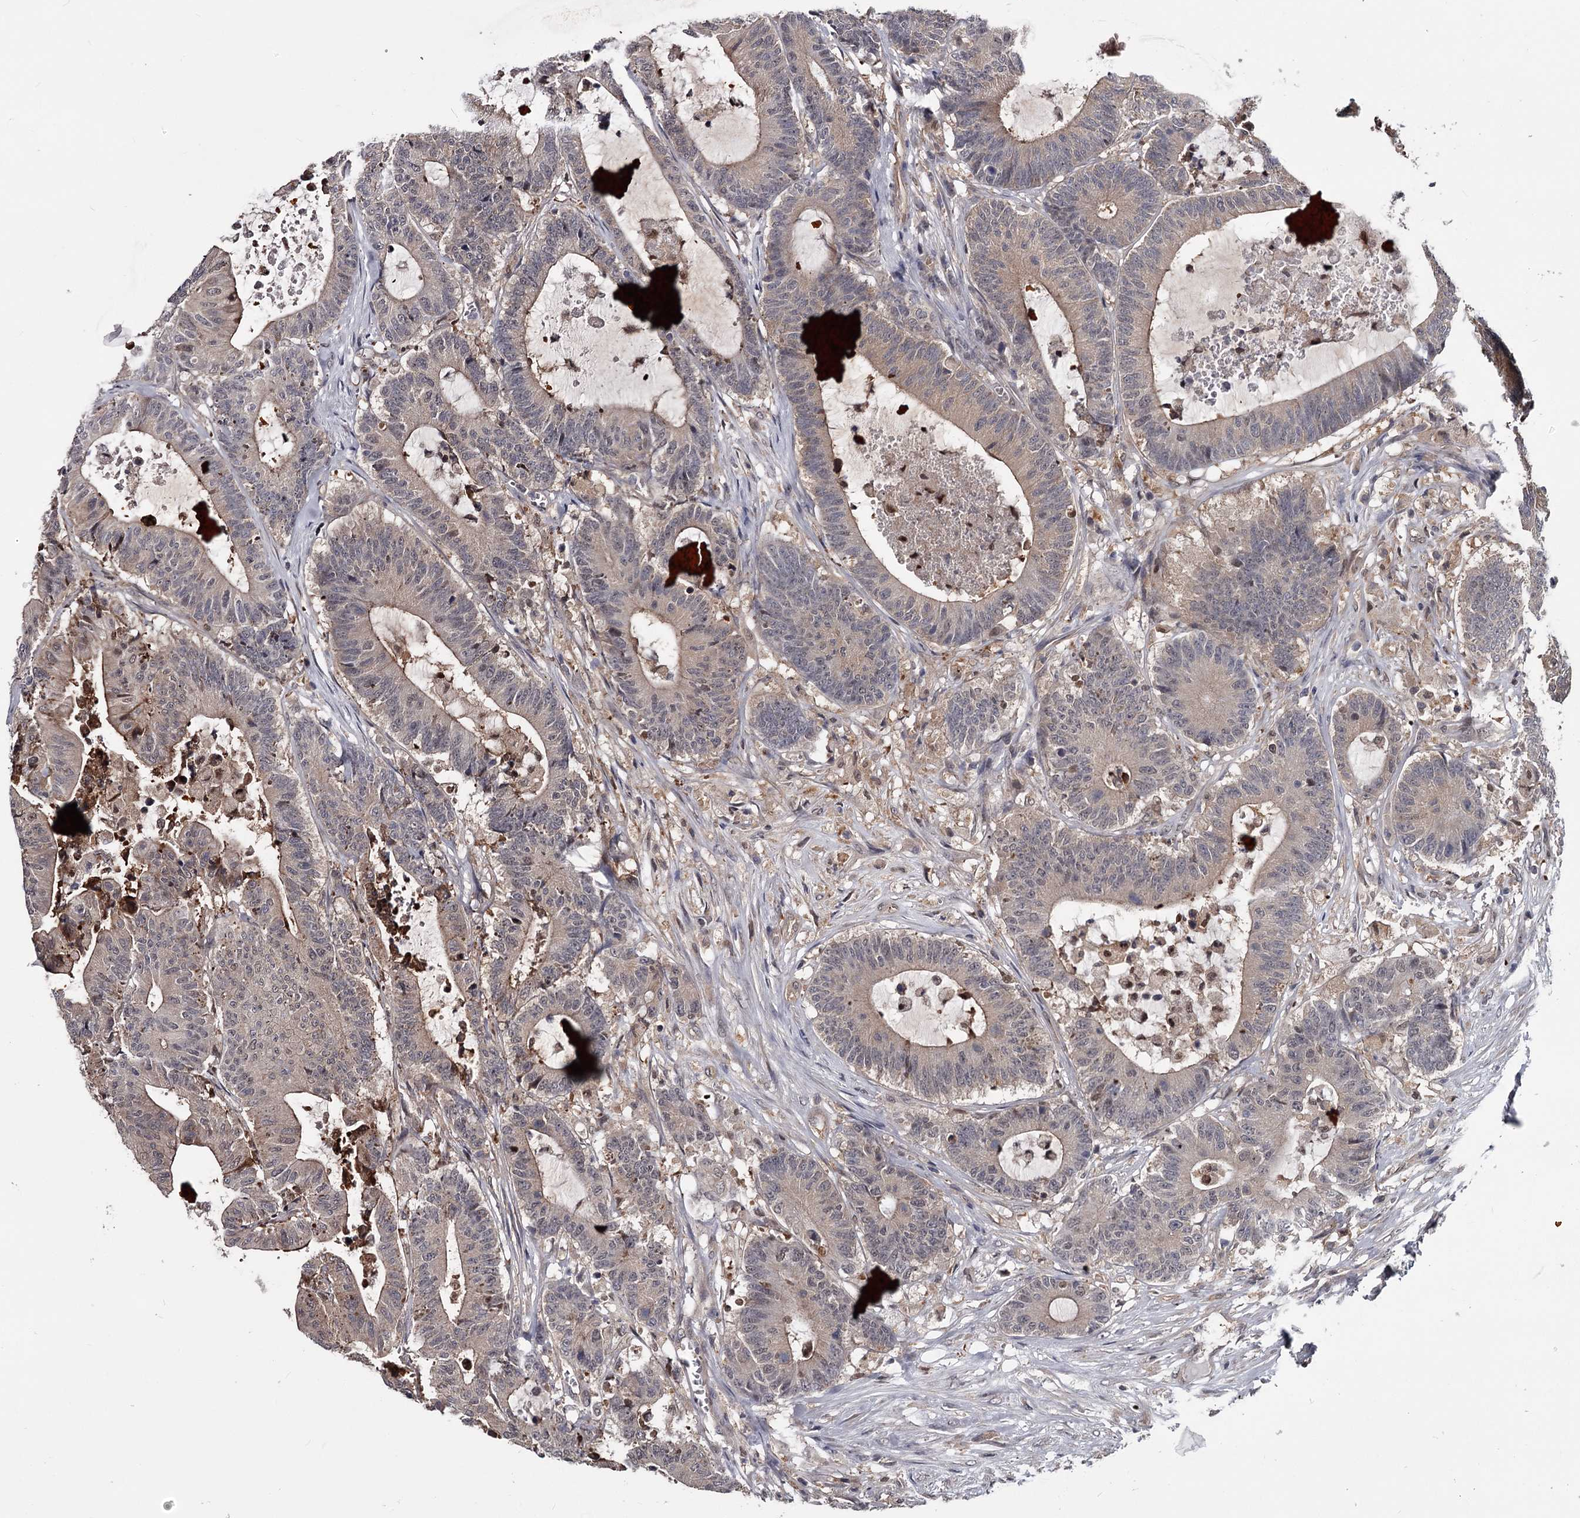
{"staining": {"intensity": "weak", "quantity": "25%-75%", "location": "cytoplasmic/membranous"}, "tissue": "colorectal cancer", "cell_type": "Tumor cells", "image_type": "cancer", "snomed": [{"axis": "morphology", "description": "Adenocarcinoma, NOS"}, {"axis": "topography", "description": "Colon"}], "caption": "Immunohistochemical staining of human colorectal adenocarcinoma shows weak cytoplasmic/membranous protein positivity in approximately 25%-75% of tumor cells.", "gene": "DAO", "patient": {"sex": "female", "age": 84}}